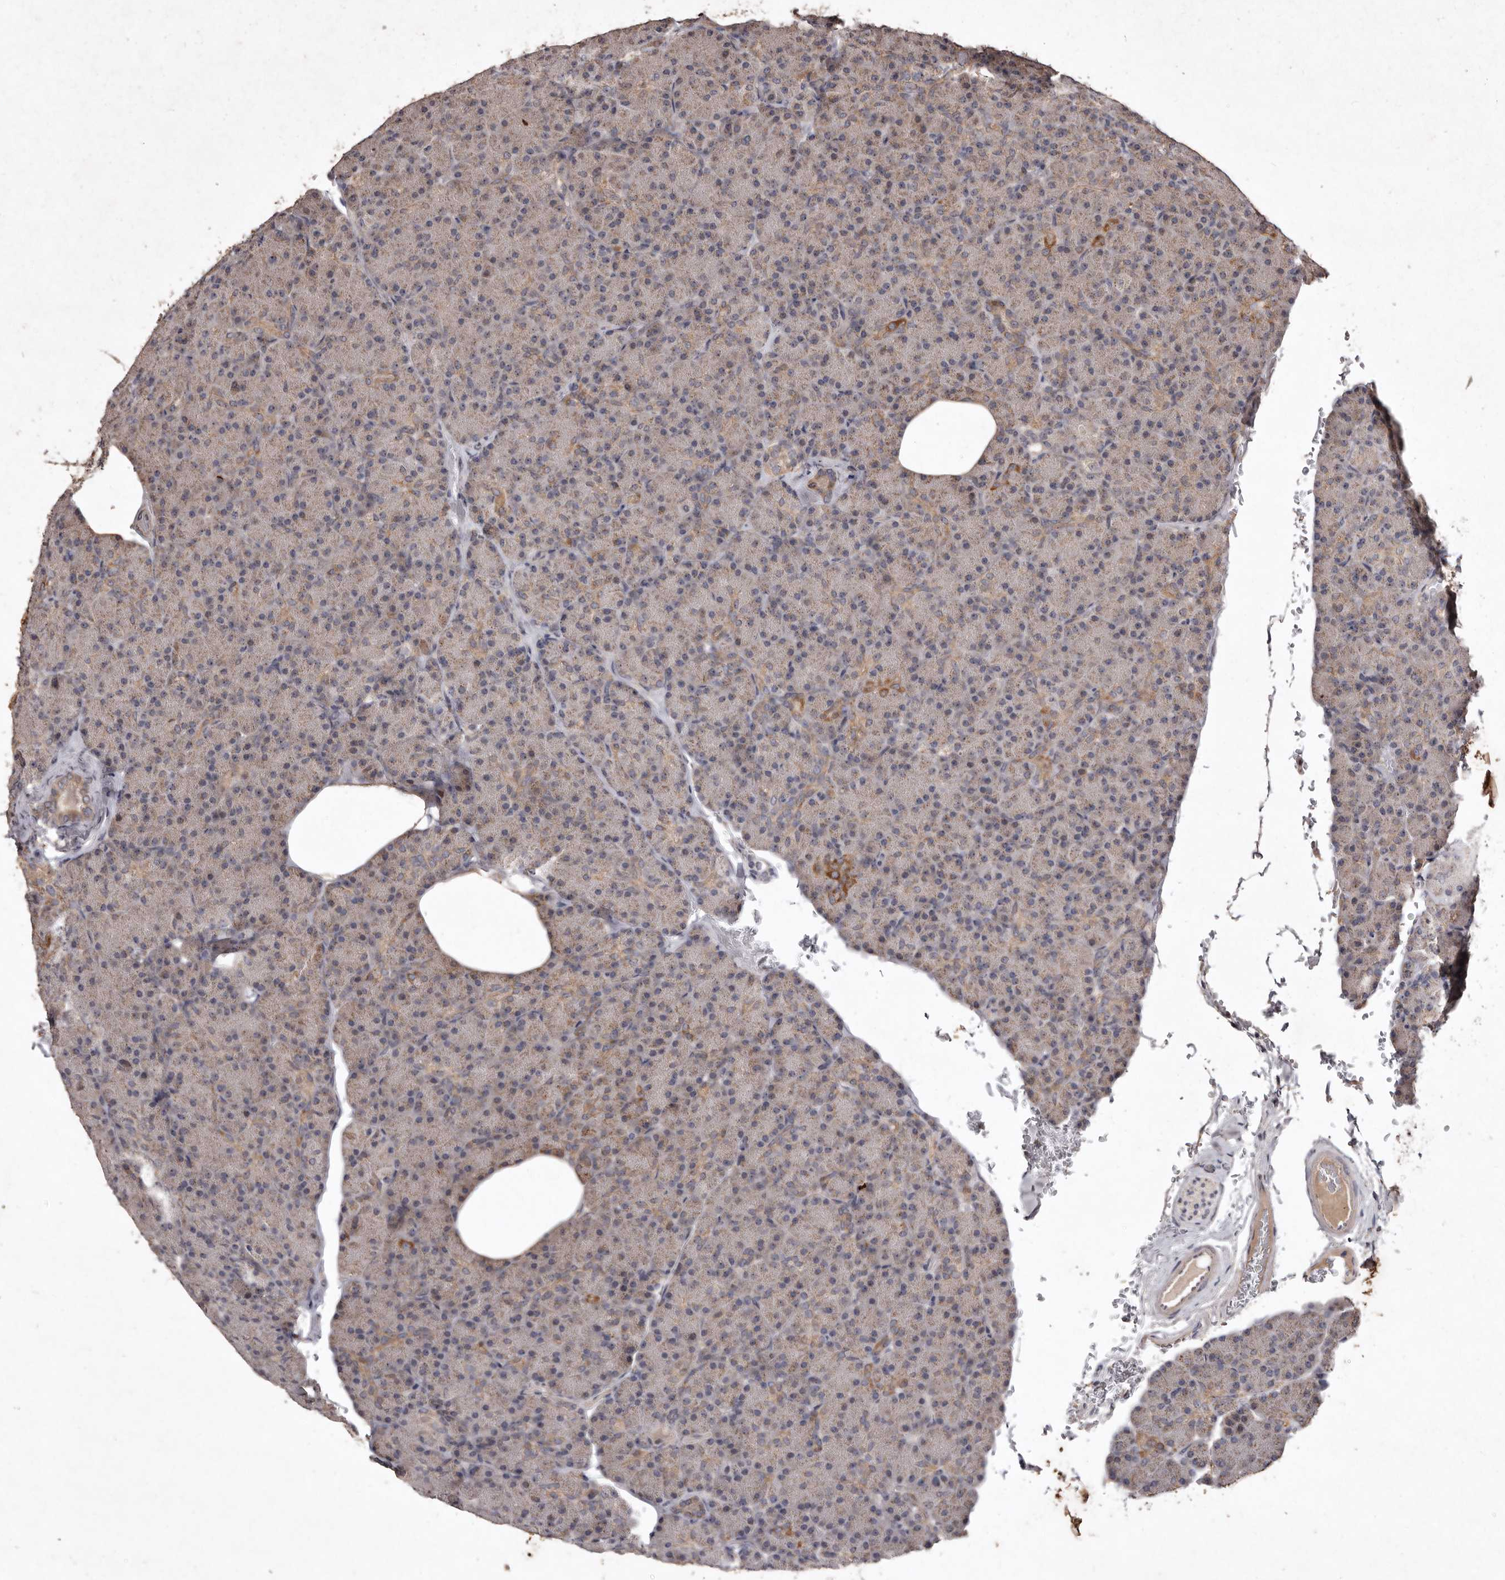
{"staining": {"intensity": "moderate", "quantity": "25%-75%", "location": "cytoplasmic/membranous"}, "tissue": "pancreas", "cell_type": "Exocrine glandular cells", "image_type": "normal", "snomed": [{"axis": "morphology", "description": "Normal tissue, NOS"}, {"axis": "topography", "description": "Pancreas"}], "caption": "A high-resolution micrograph shows immunohistochemistry (IHC) staining of unremarkable pancreas, which reveals moderate cytoplasmic/membranous staining in about 25%-75% of exocrine glandular cells. (DAB (3,3'-diaminobenzidine) IHC, brown staining for protein, blue staining for nuclei).", "gene": "FLAD1", "patient": {"sex": "female", "age": 43}}